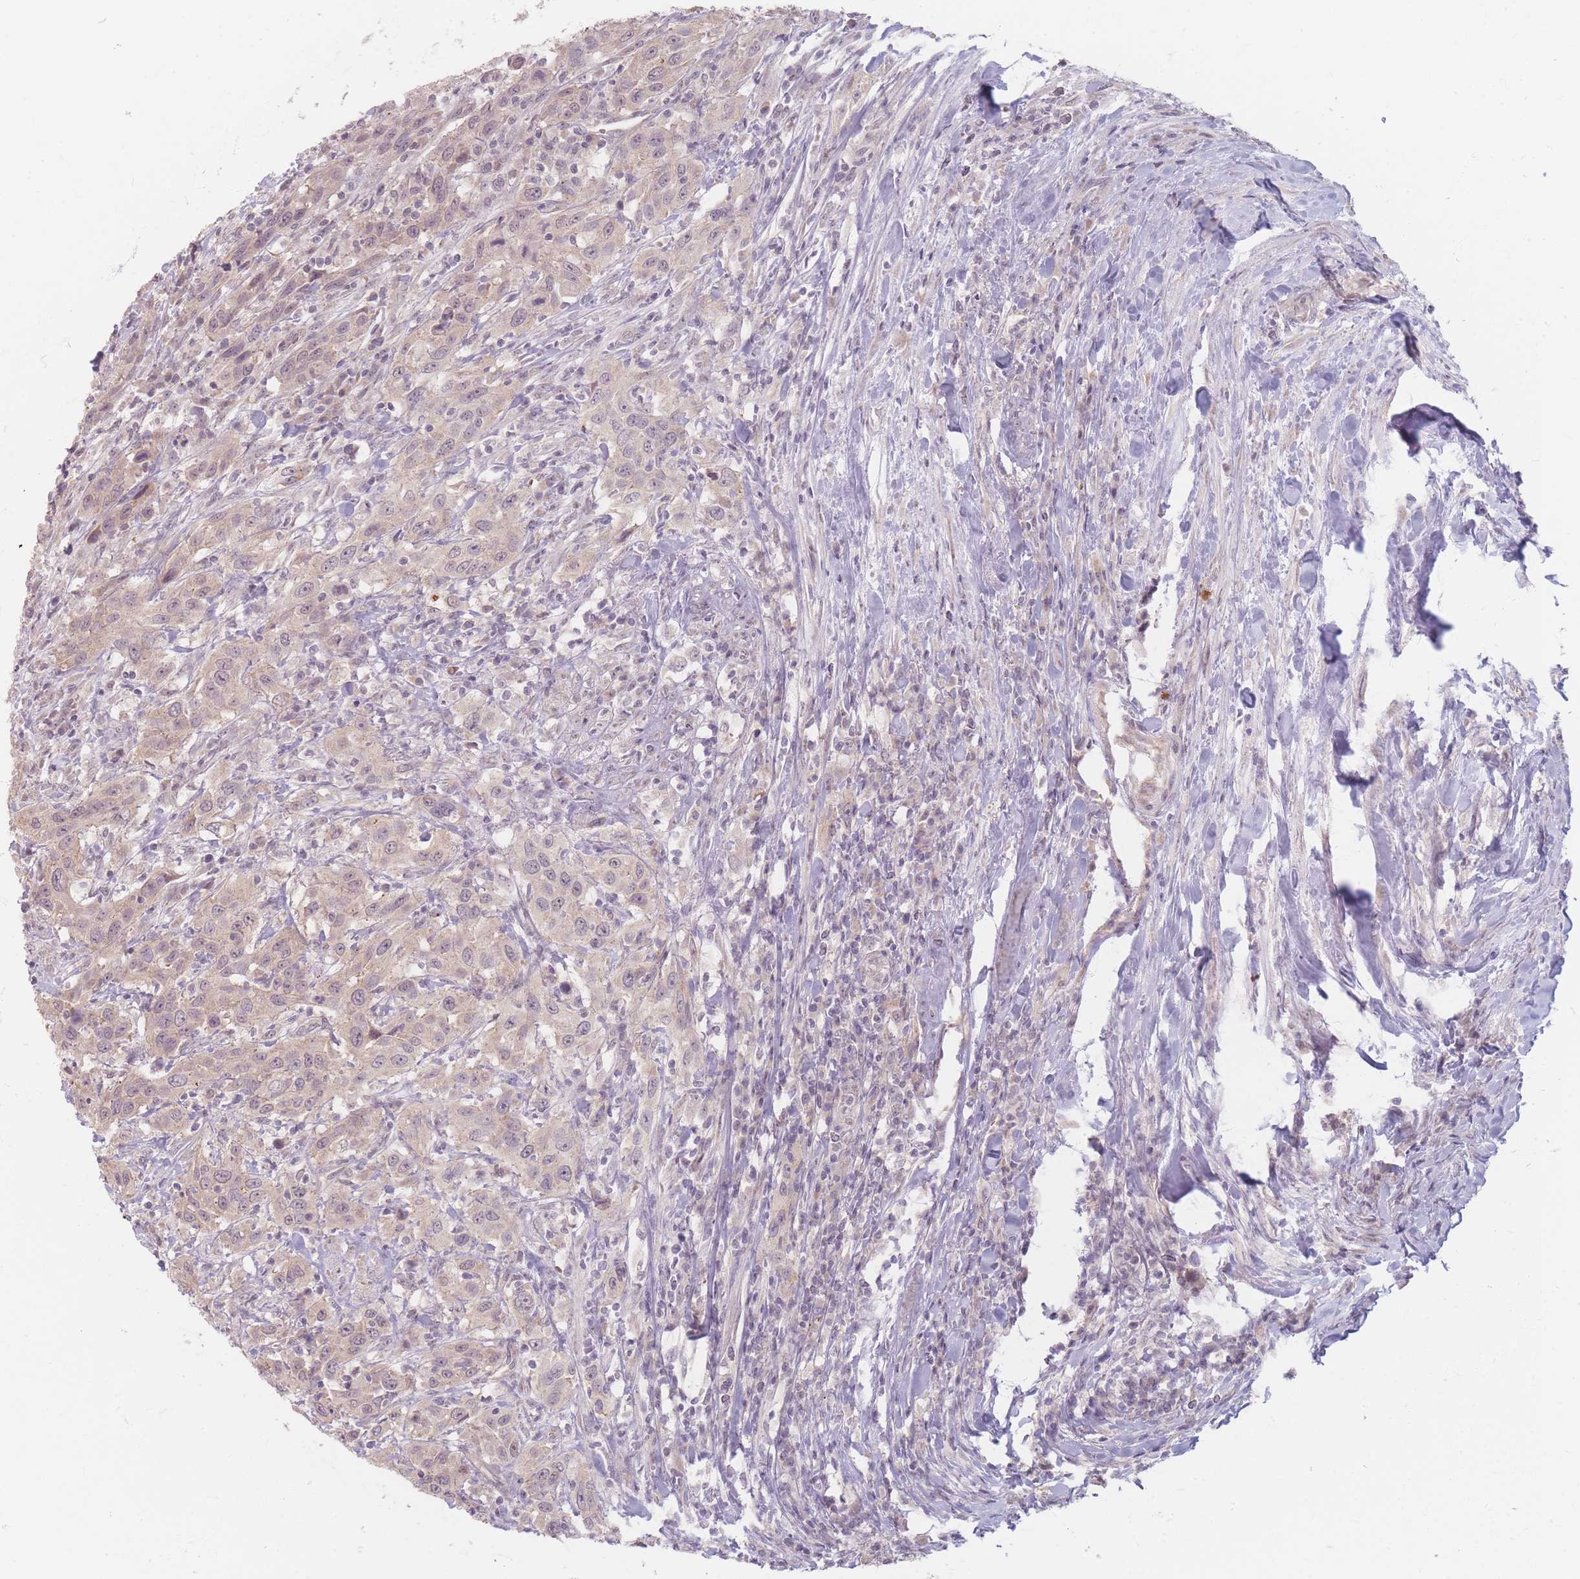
{"staining": {"intensity": "weak", "quantity": ">75%", "location": "cytoplasmic/membranous"}, "tissue": "urothelial cancer", "cell_type": "Tumor cells", "image_type": "cancer", "snomed": [{"axis": "morphology", "description": "Urothelial carcinoma, High grade"}, {"axis": "topography", "description": "Urinary bladder"}], "caption": "Urothelial cancer stained with a brown dye exhibits weak cytoplasmic/membranous positive expression in approximately >75% of tumor cells.", "gene": "GABRA6", "patient": {"sex": "male", "age": 61}}